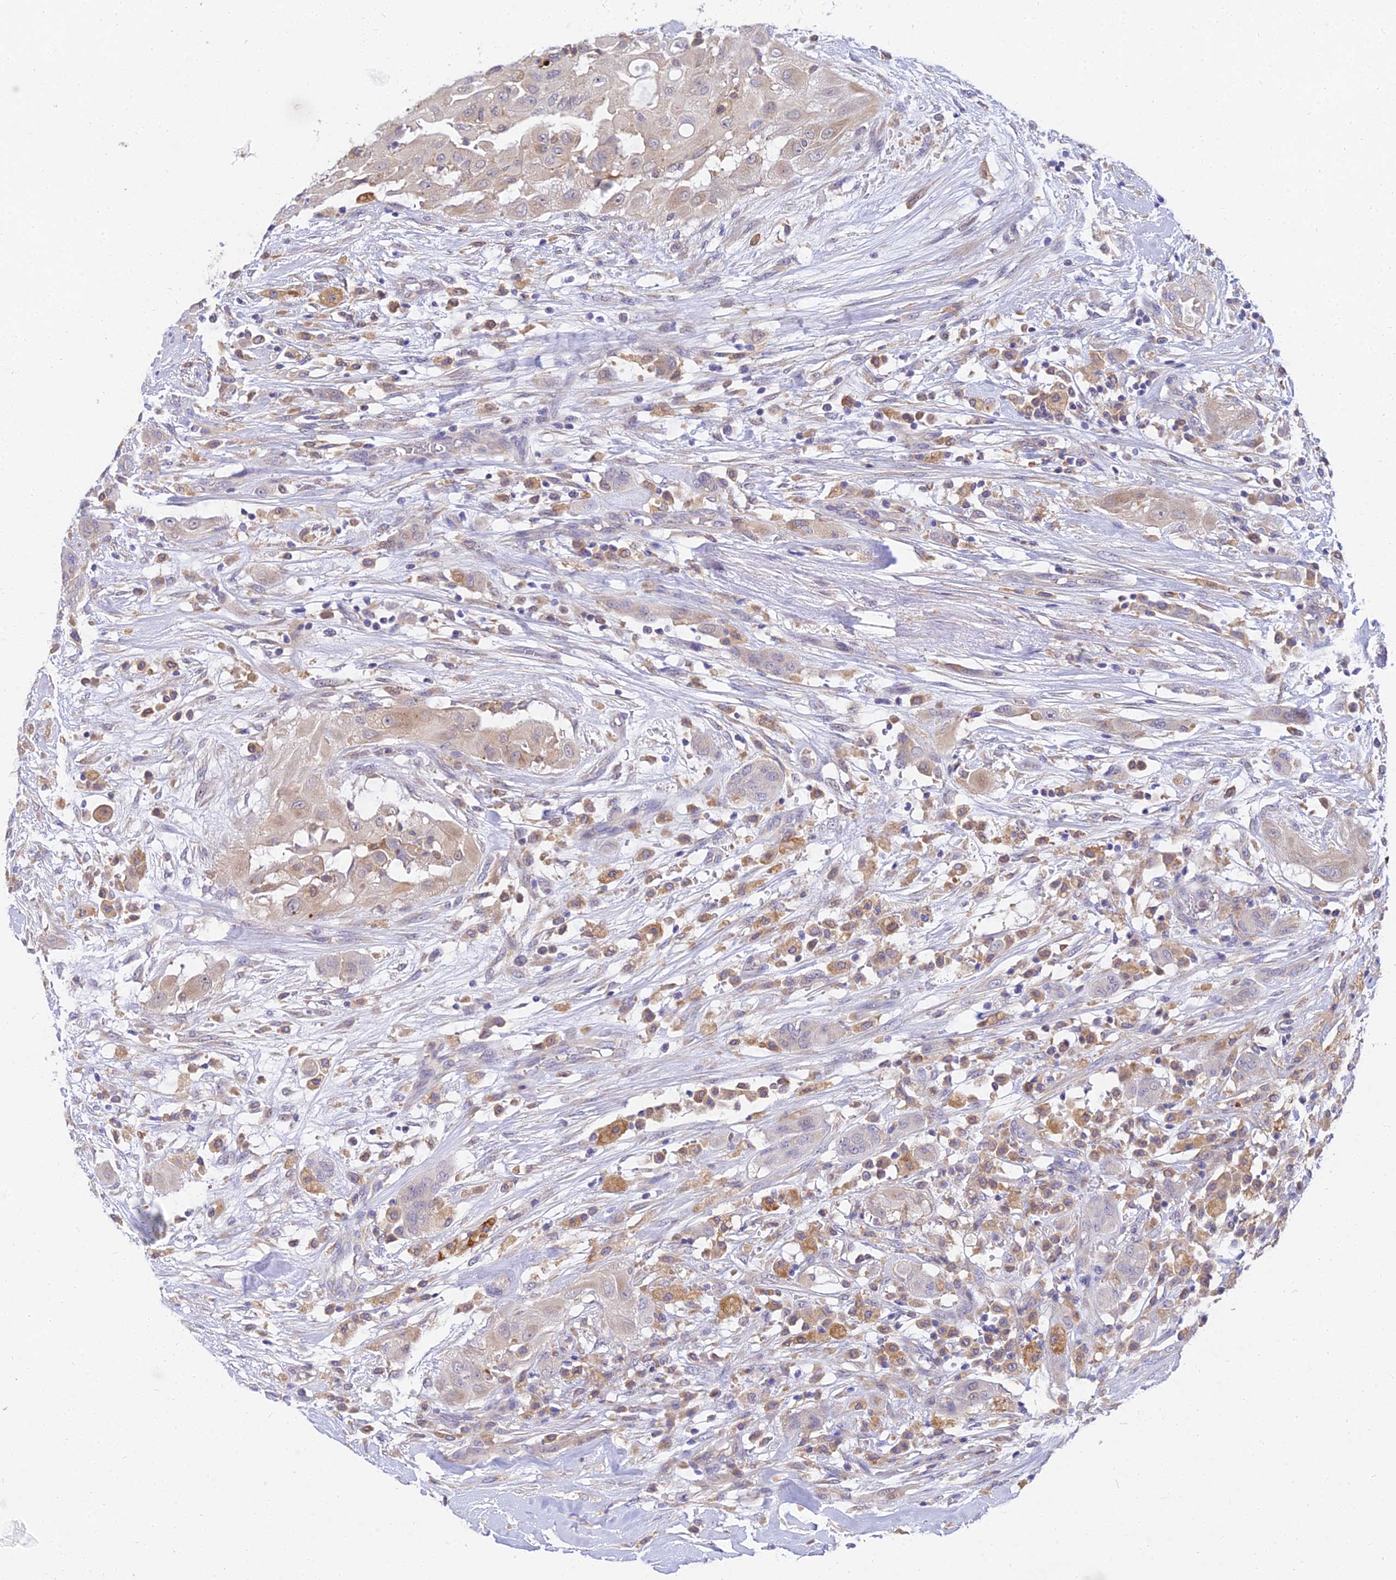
{"staining": {"intensity": "weak", "quantity": "25%-75%", "location": "cytoplasmic/membranous"}, "tissue": "thyroid cancer", "cell_type": "Tumor cells", "image_type": "cancer", "snomed": [{"axis": "morphology", "description": "Papillary adenocarcinoma, NOS"}, {"axis": "topography", "description": "Thyroid gland"}], "caption": "Immunohistochemical staining of thyroid cancer shows weak cytoplasmic/membranous protein positivity in about 25%-75% of tumor cells.", "gene": "ARL8B", "patient": {"sex": "female", "age": 59}}